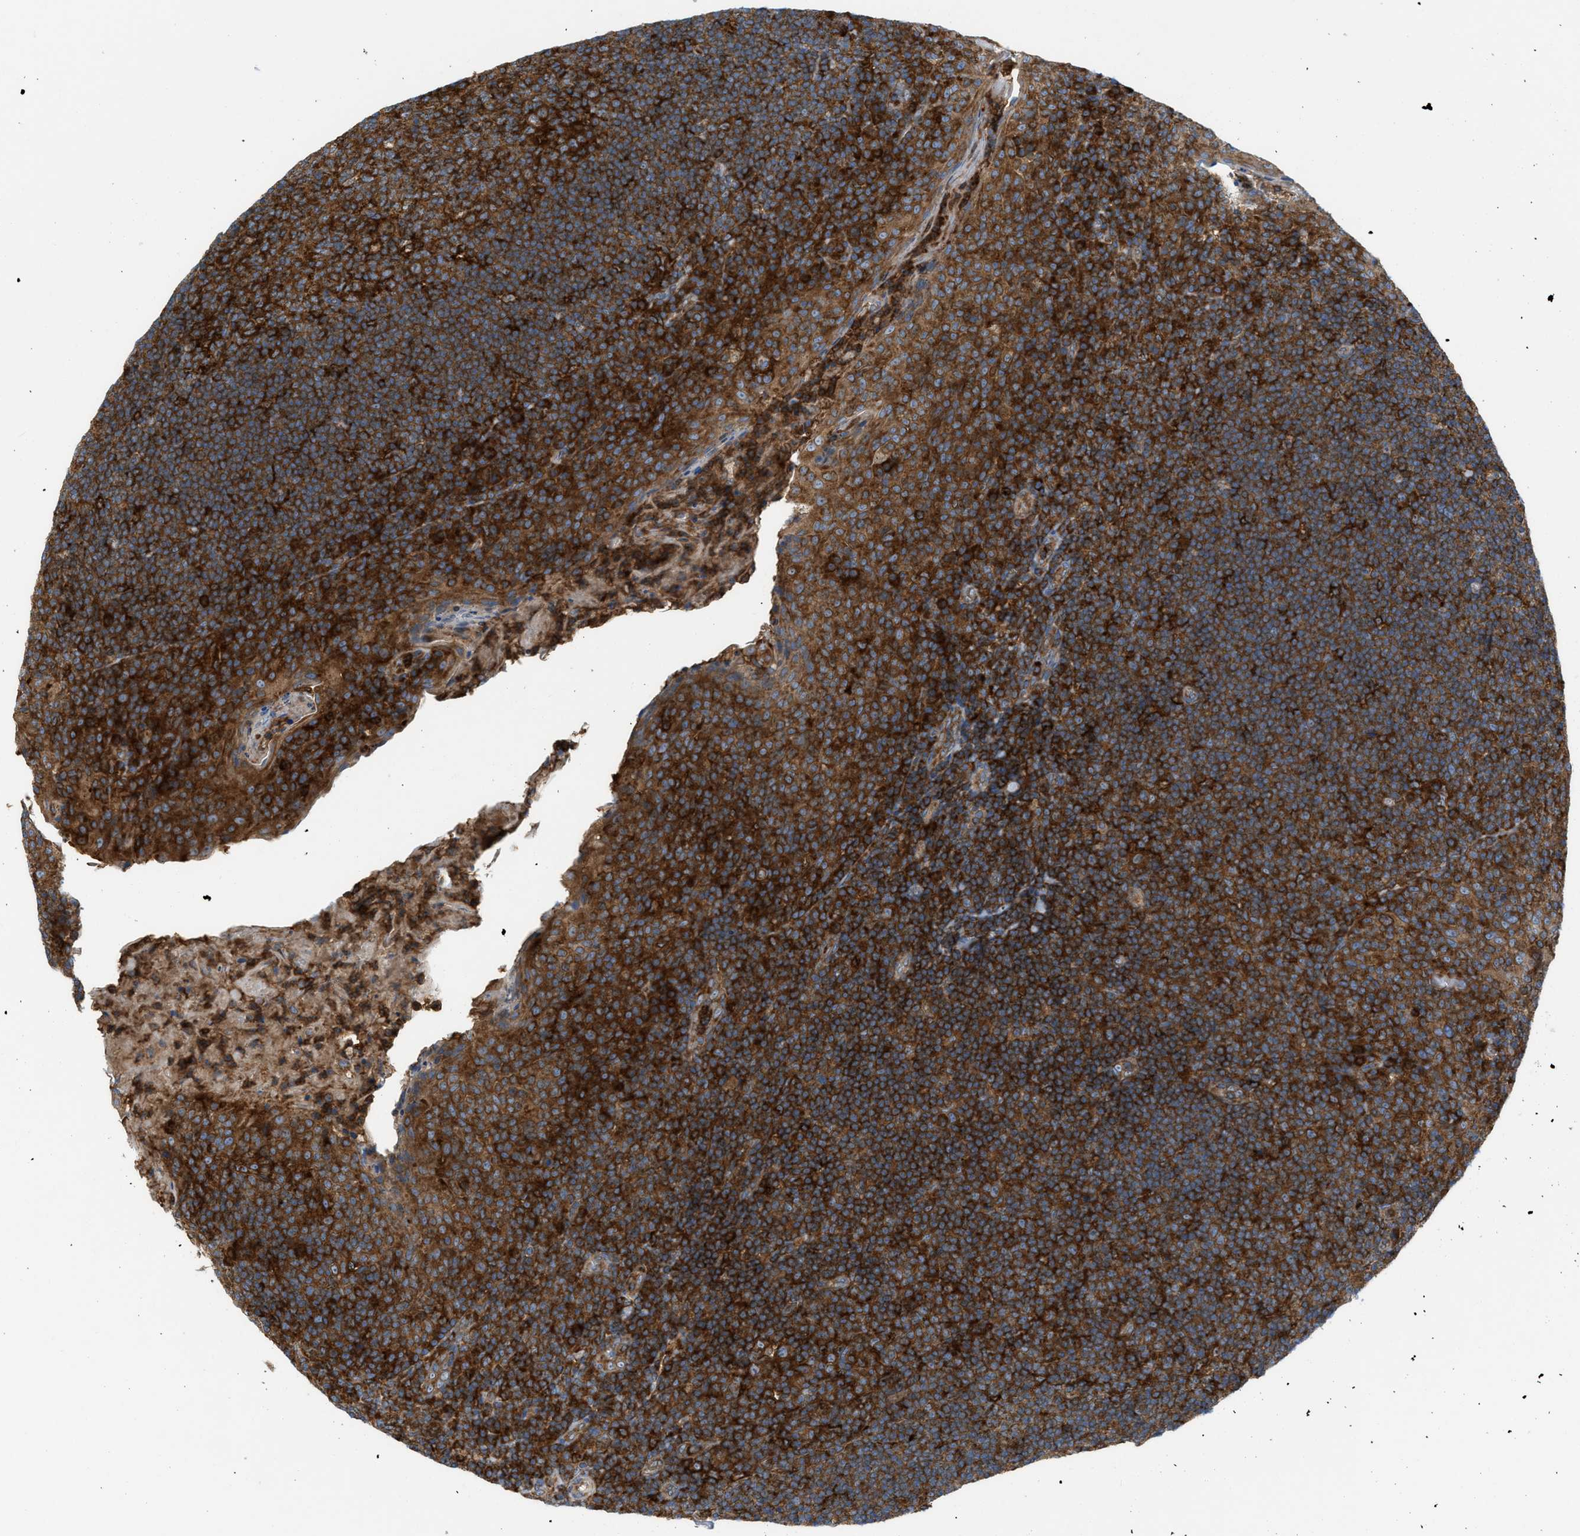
{"staining": {"intensity": "strong", "quantity": ">75%", "location": "cytoplasmic/membranous"}, "tissue": "tonsil", "cell_type": "Germinal center cells", "image_type": "normal", "snomed": [{"axis": "morphology", "description": "Normal tissue, NOS"}, {"axis": "topography", "description": "Tonsil"}], "caption": "Germinal center cells exhibit high levels of strong cytoplasmic/membranous staining in approximately >75% of cells in benign tonsil.", "gene": "GPAT4", "patient": {"sex": "male", "age": 17}}